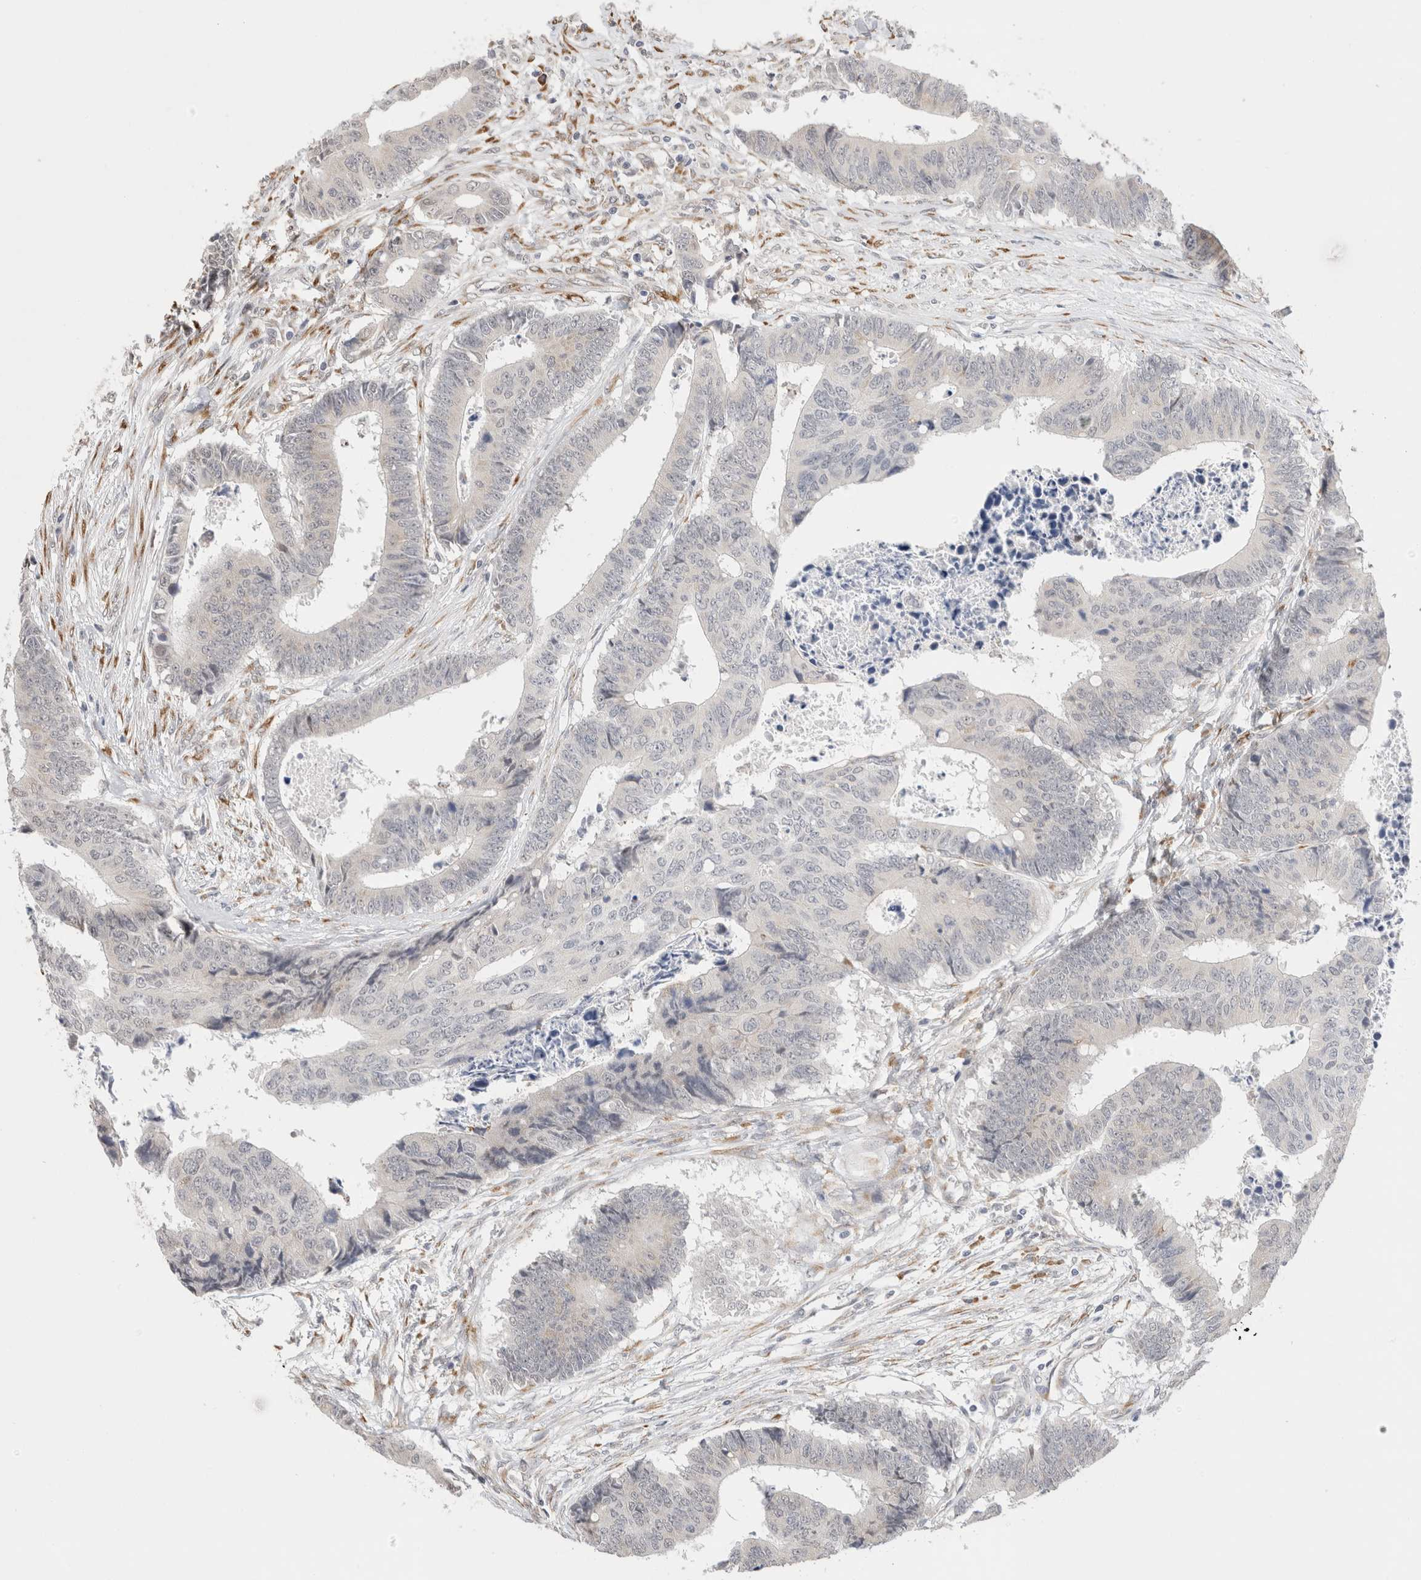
{"staining": {"intensity": "negative", "quantity": "none", "location": "none"}, "tissue": "colorectal cancer", "cell_type": "Tumor cells", "image_type": "cancer", "snomed": [{"axis": "morphology", "description": "Adenocarcinoma, NOS"}, {"axis": "topography", "description": "Rectum"}], "caption": "Human colorectal cancer stained for a protein using immunohistochemistry (IHC) reveals no expression in tumor cells.", "gene": "HDLBP", "patient": {"sex": "male", "age": 84}}